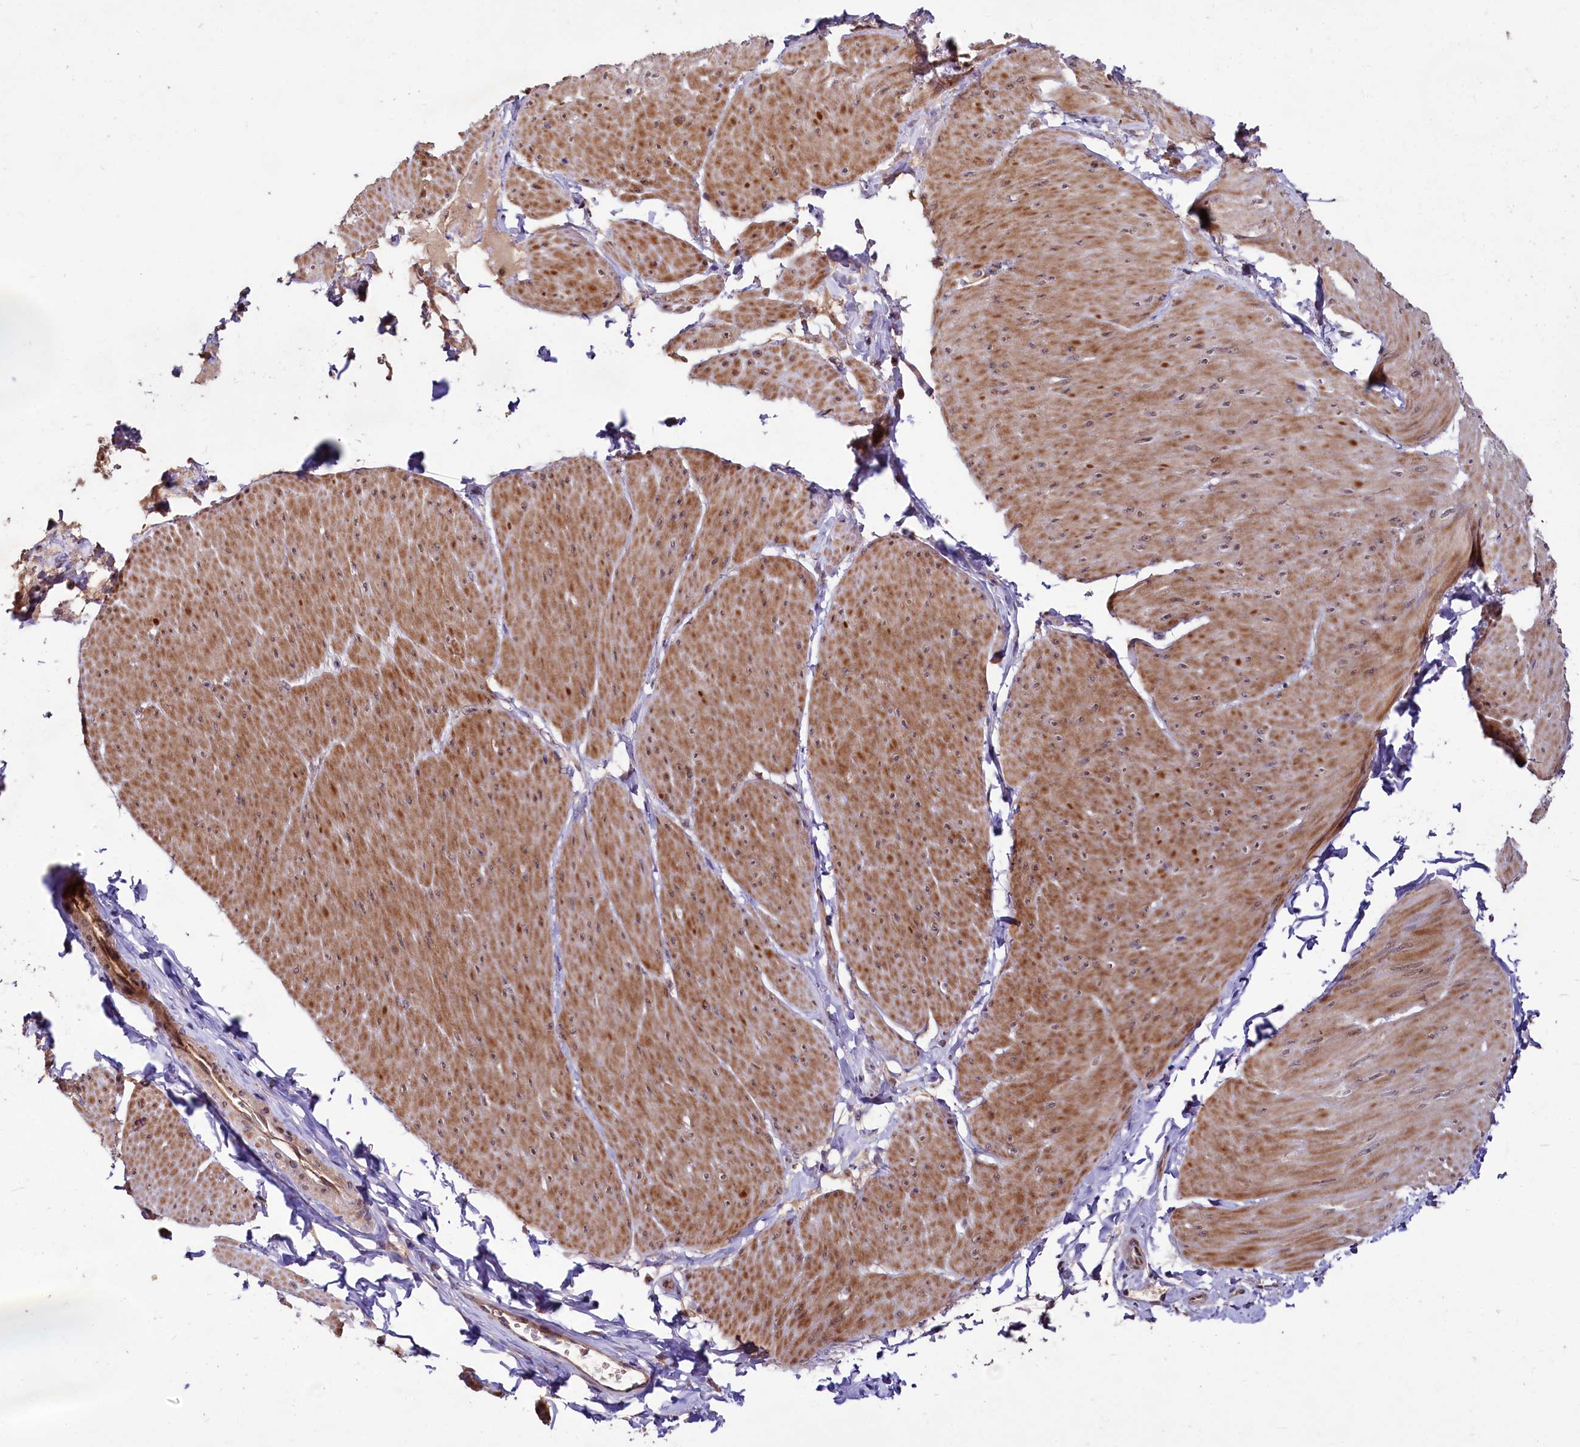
{"staining": {"intensity": "moderate", "quantity": ">75%", "location": "cytoplasmic/membranous"}, "tissue": "smooth muscle", "cell_type": "Smooth muscle cells", "image_type": "normal", "snomed": [{"axis": "morphology", "description": "Urothelial carcinoma, High grade"}, {"axis": "topography", "description": "Urinary bladder"}], "caption": "There is medium levels of moderate cytoplasmic/membranous positivity in smooth muscle cells of normal smooth muscle, as demonstrated by immunohistochemical staining (brown color).", "gene": "UBE3A", "patient": {"sex": "male", "age": 46}}